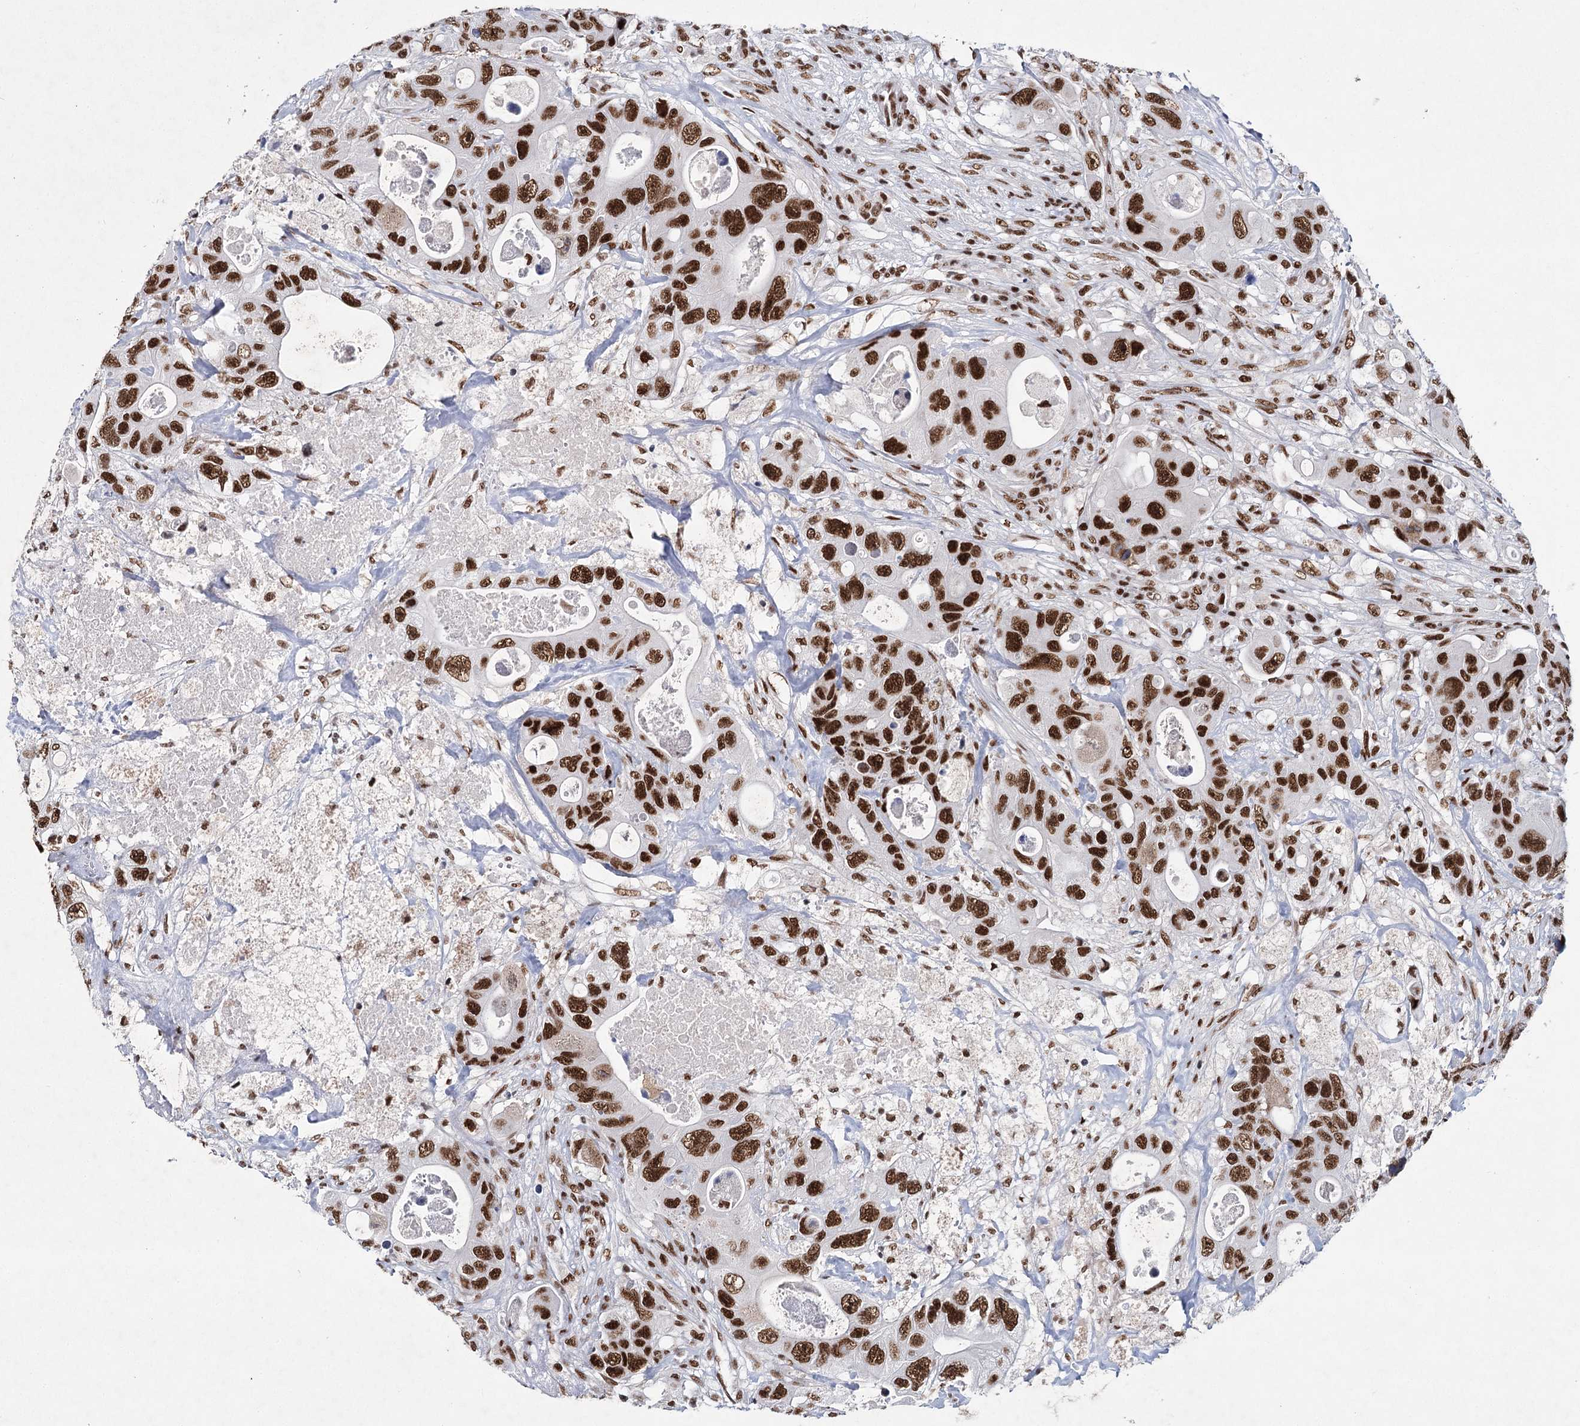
{"staining": {"intensity": "strong", "quantity": ">75%", "location": "nuclear"}, "tissue": "colorectal cancer", "cell_type": "Tumor cells", "image_type": "cancer", "snomed": [{"axis": "morphology", "description": "Adenocarcinoma, NOS"}, {"axis": "topography", "description": "Colon"}], "caption": "Human adenocarcinoma (colorectal) stained with a brown dye exhibits strong nuclear positive staining in about >75% of tumor cells.", "gene": "SCAF8", "patient": {"sex": "female", "age": 46}}